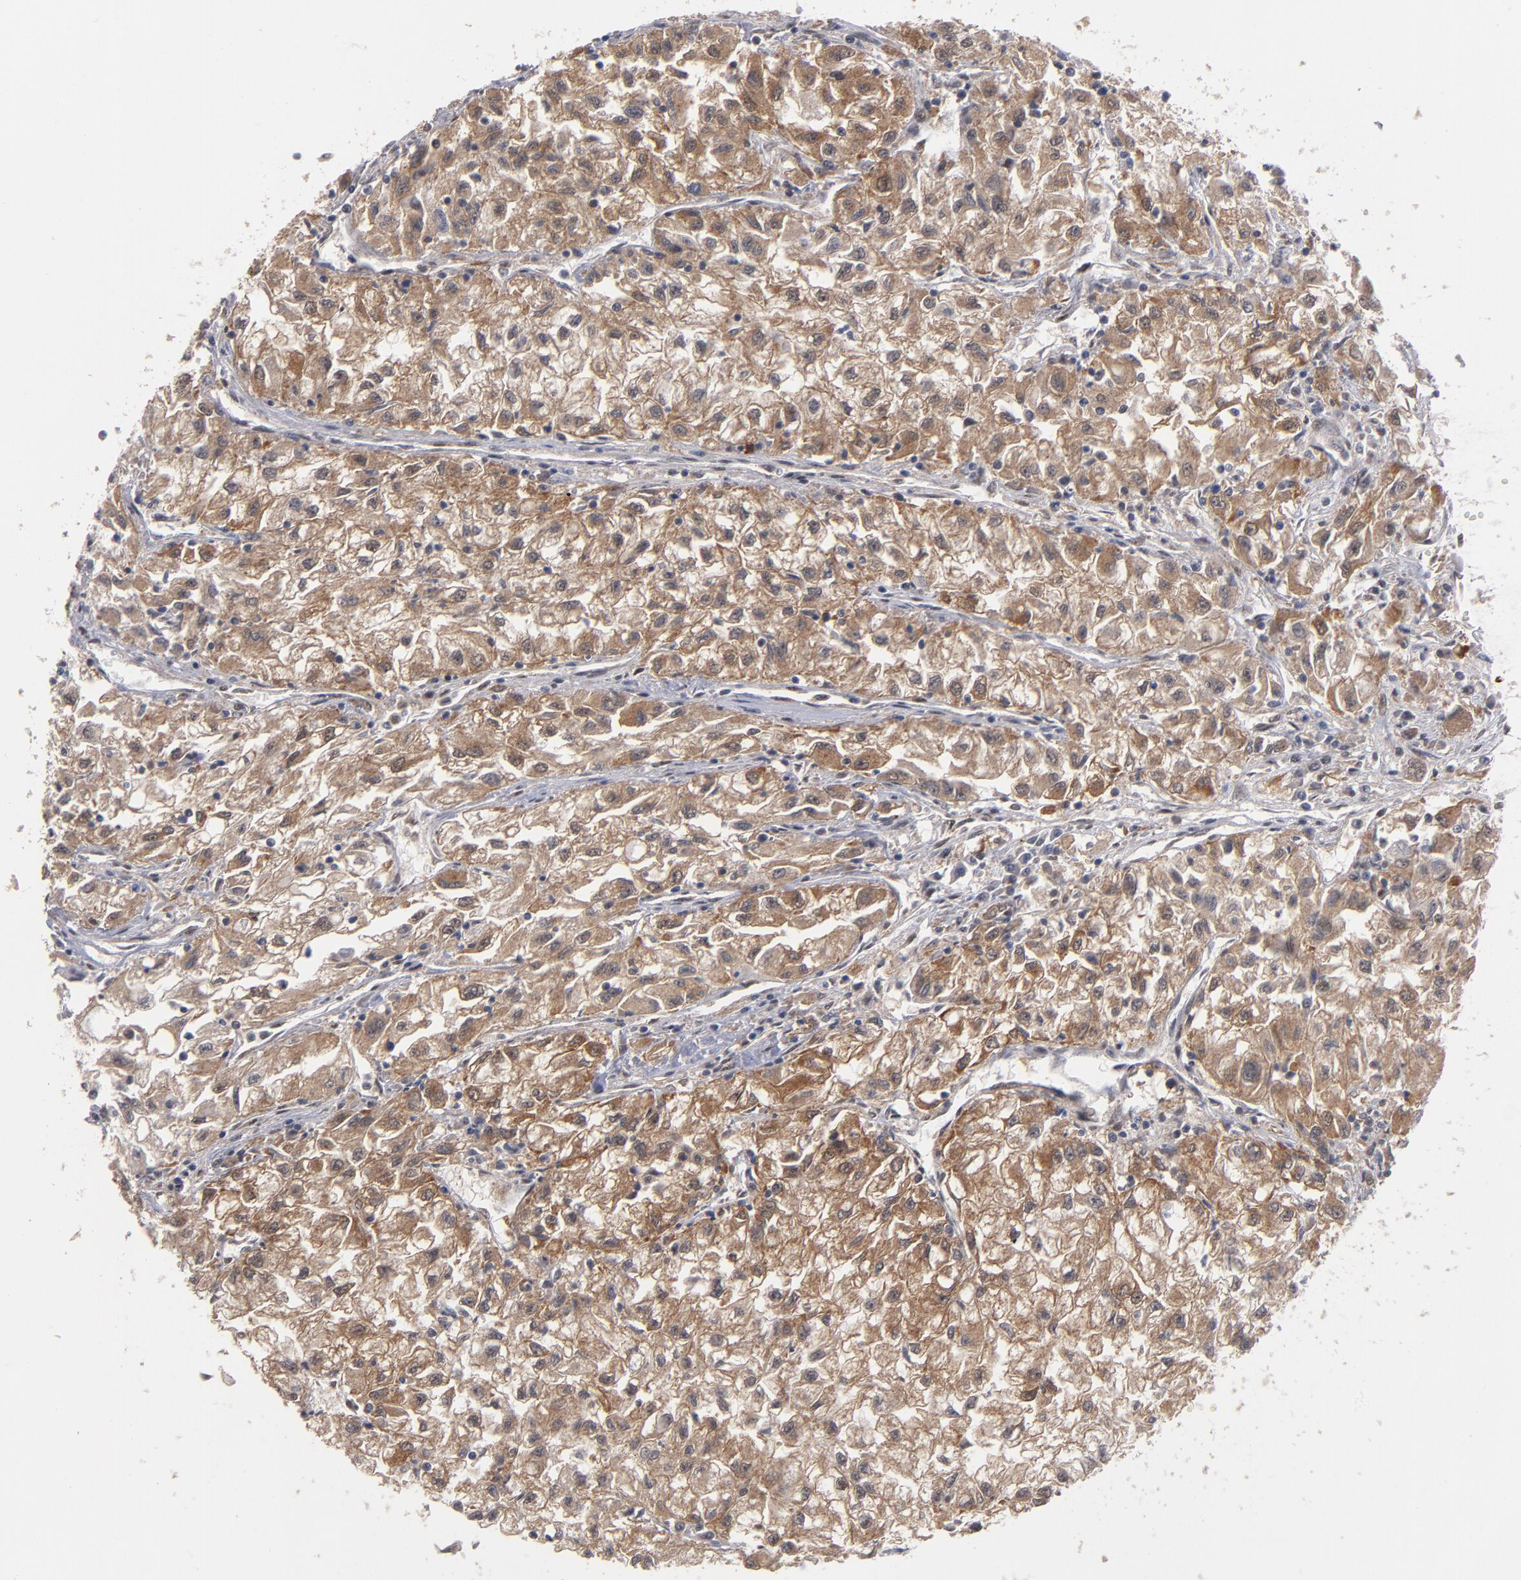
{"staining": {"intensity": "moderate", "quantity": ">75%", "location": "cytoplasmic/membranous"}, "tissue": "renal cancer", "cell_type": "Tumor cells", "image_type": "cancer", "snomed": [{"axis": "morphology", "description": "Adenocarcinoma, NOS"}, {"axis": "topography", "description": "Kidney"}], "caption": "Immunohistochemistry micrograph of adenocarcinoma (renal) stained for a protein (brown), which reveals medium levels of moderate cytoplasmic/membranous staining in about >75% of tumor cells.", "gene": "HUWE1", "patient": {"sex": "male", "age": 59}}